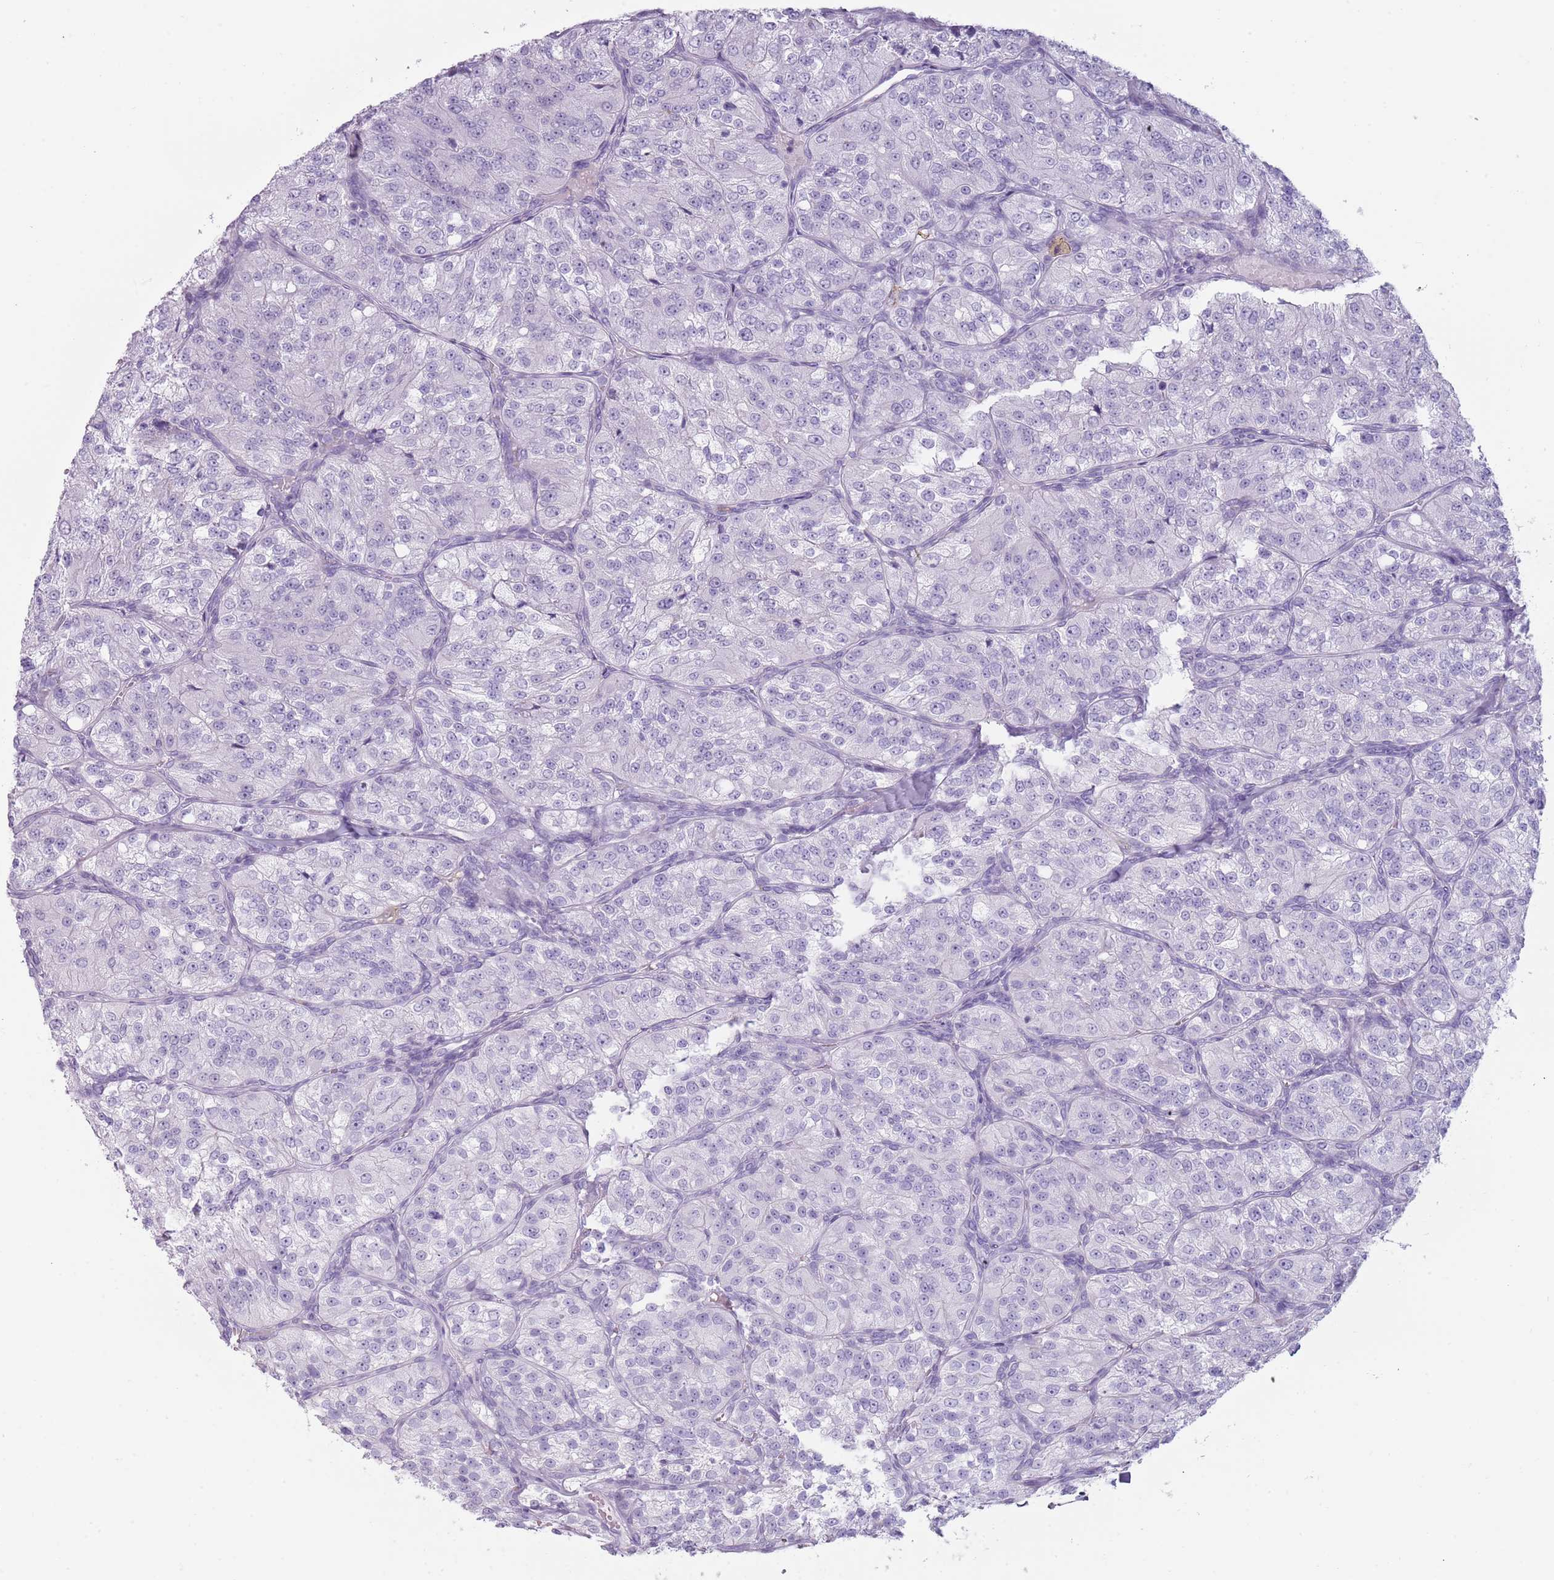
{"staining": {"intensity": "negative", "quantity": "none", "location": "none"}, "tissue": "renal cancer", "cell_type": "Tumor cells", "image_type": "cancer", "snomed": [{"axis": "morphology", "description": "Adenocarcinoma, NOS"}, {"axis": "topography", "description": "Kidney"}], "caption": "This is an immunohistochemistry photomicrograph of renal adenocarcinoma. There is no expression in tumor cells.", "gene": "COLEC12", "patient": {"sex": "female", "age": 63}}